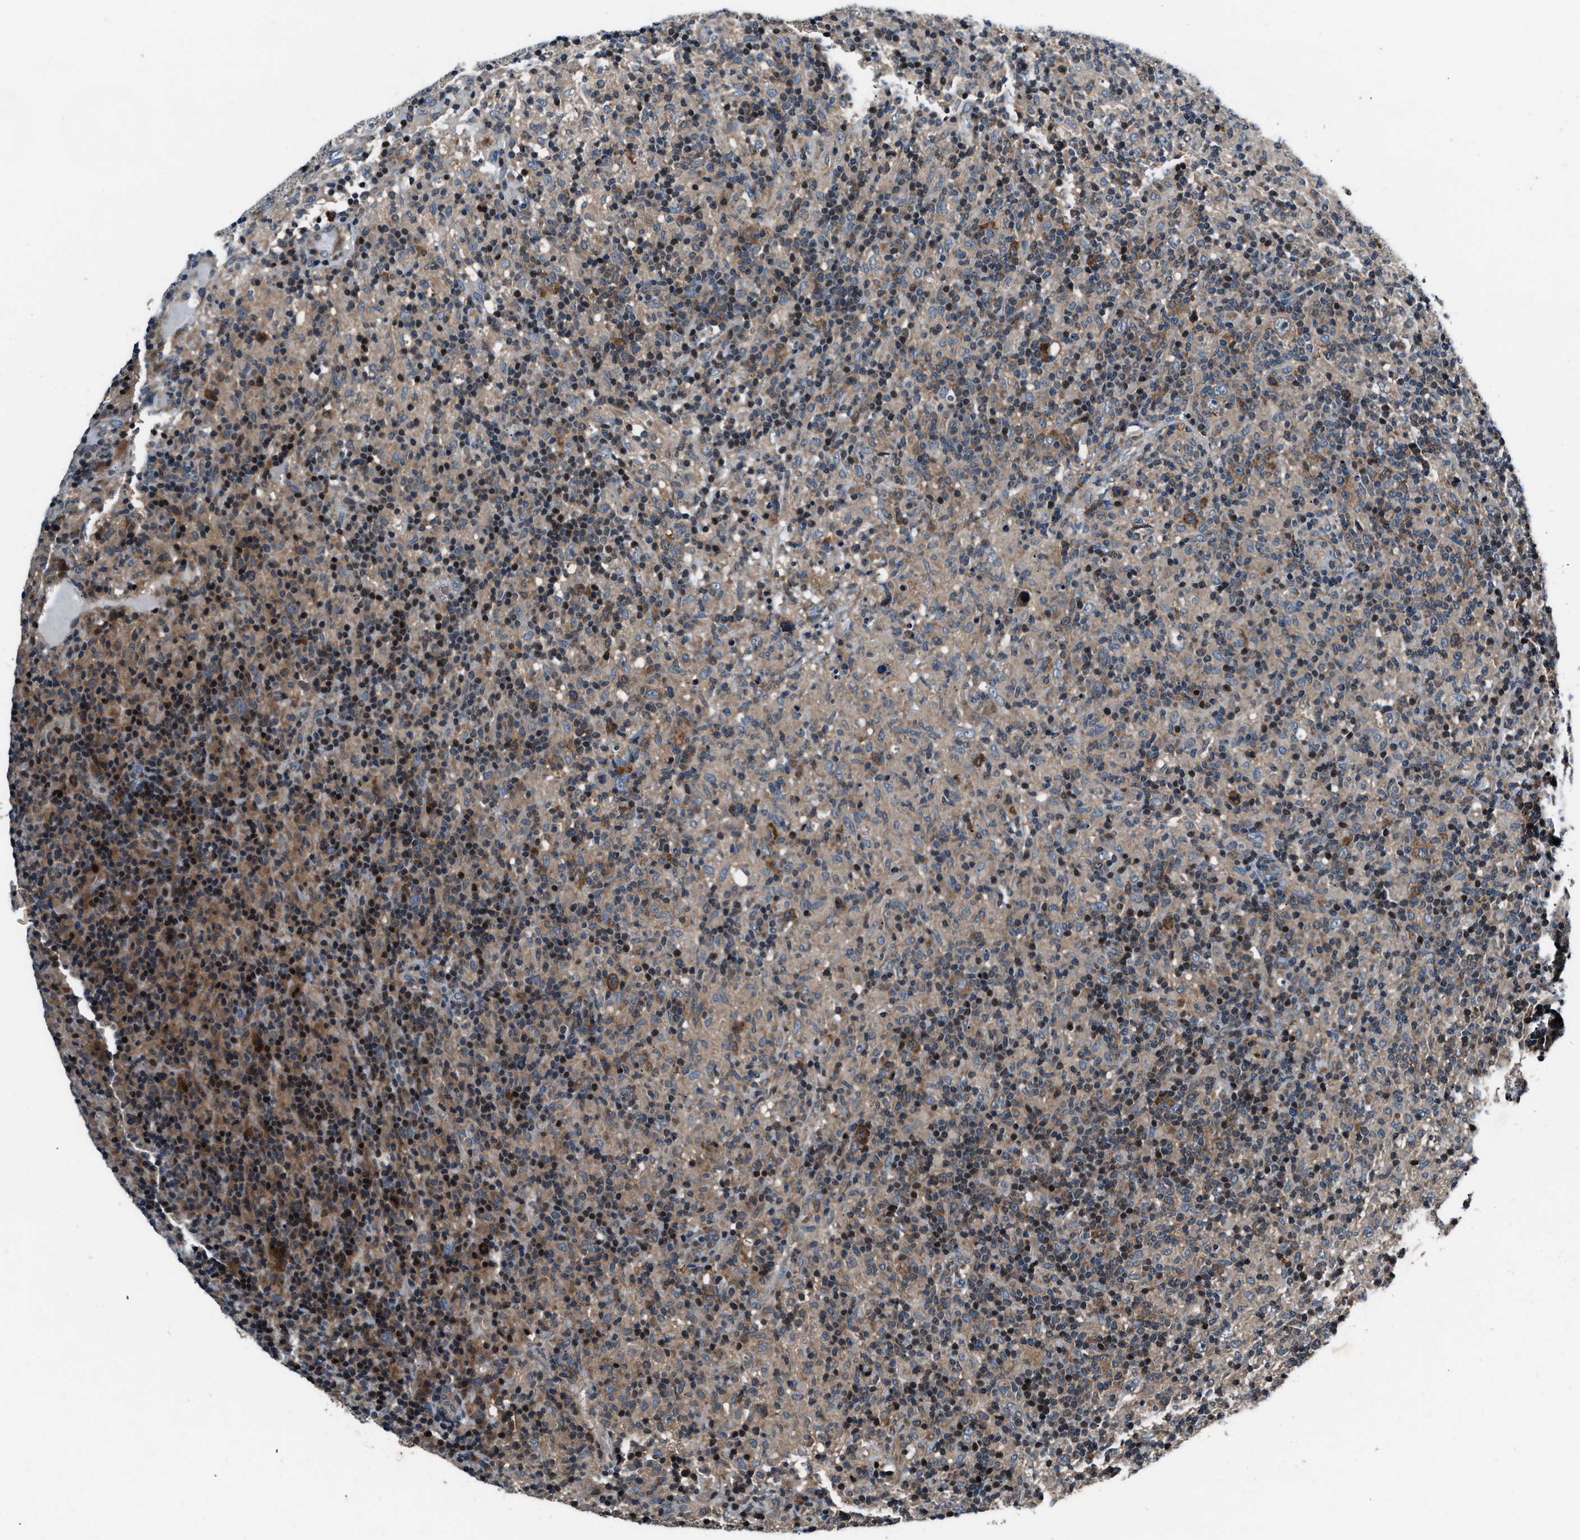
{"staining": {"intensity": "moderate", "quantity": ">75%", "location": "cytoplasmic/membranous"}, "tissue": "lymphoma", "cell_type": "Tumor cells", "image_type": "cancer", "snomed": [{"axis": "morphology", "description": "Hodgkin's disease, NOS"}, {"axis": "topography", "description": "Lymph node"}], "caption": "Lymphoma stained with a protein marker demonstrates moderate staining in tumor cells.", "gene": "IMPDH2", "patient": {"sex": "male", "age": 70}}